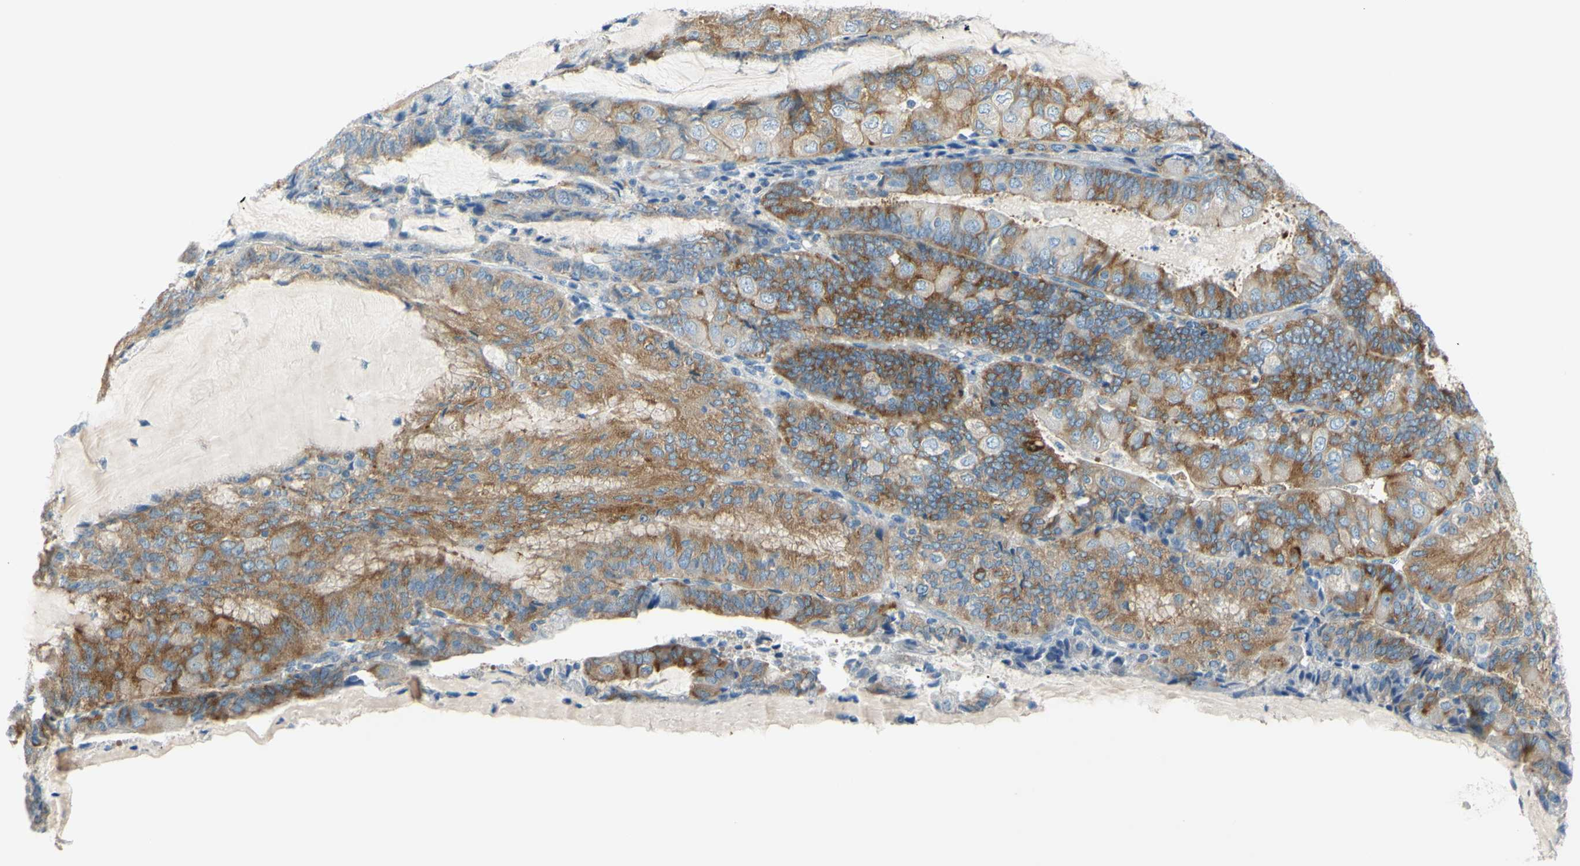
{"staining": {"intensity": "moderate", "quantity": ">75%", "location": "cytoplasmic/membranous"}, "tissue": "endometrial cancer", "cell_type": "Tumor cells", "image_type": "cancer", "snomed": [{"axis": "morphology", "description": "Adenocarcinoma, NOS"}, {"axis": "topography", "description": "Endometrium"}], "caption": "Immunohistochemical staining of human adenocarcinoma (endometrial) reveals medium levels of moderate cytoplasmic/membranous protein staining in approximately >75% of tumor cells.", "gene": "FRMD4B", "patient": {"sex": "female", "age": 81}}